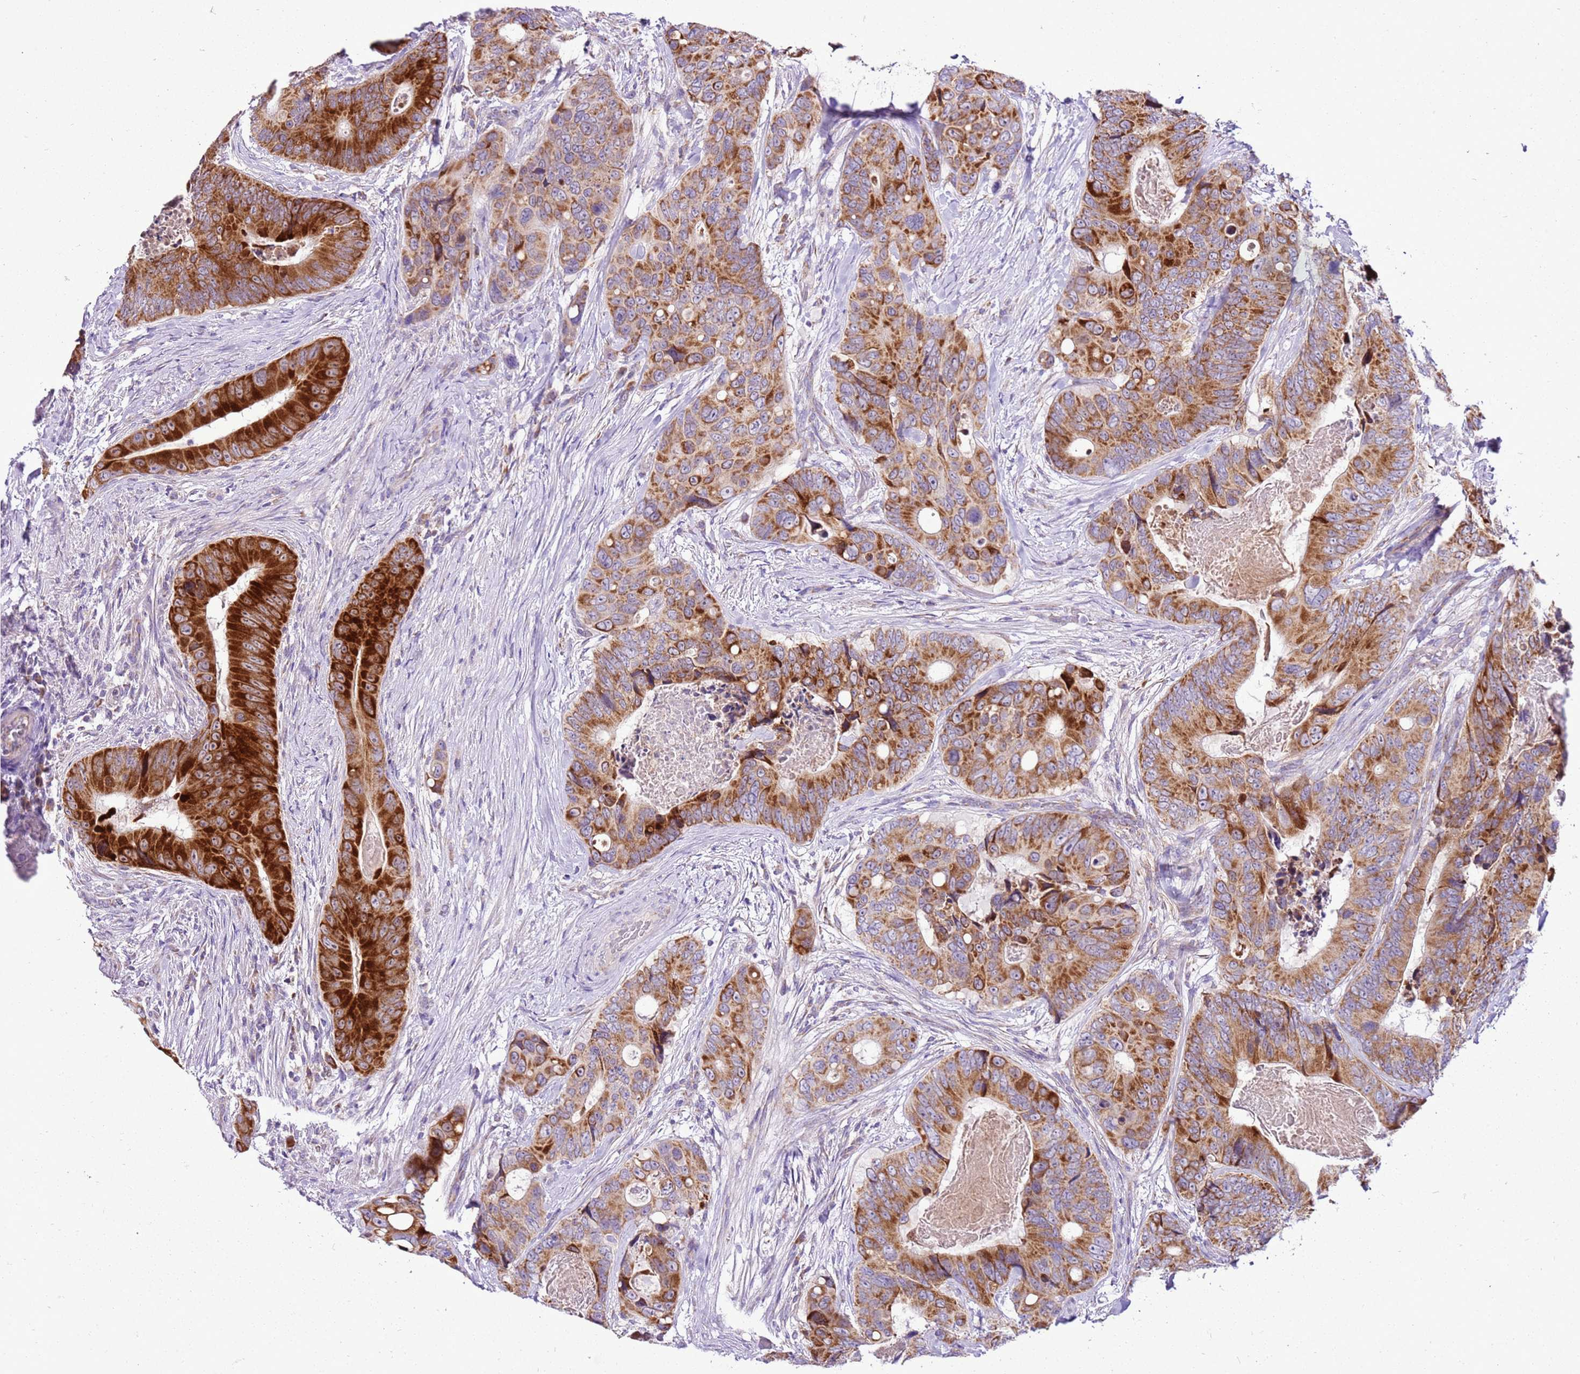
{"staining": {"intensity": "strong", "quantity": ">75%", "location": "cytoplasmic/membranous"}, "tissue": "colorectal cancer", "cell_type": "Tumor cells", "image_type": "cancer", "snomed": [{"axis": "morphology", "description": "Adenocarcinoma, NOS"}, {"axis": "topography", "description": "Colon"}], "caption": "Protein expression analysis of human colorectal cancer (adenocarcinoma) reveals strong cytoplasmic/membranous positivity in about >75% of tumor cells. Immunohistochemistry (ihc) stains the protein in brown and the nuclei are stained blue.", "gene": "MRPL36", "patient": {"sex": "male", "age": 84}}